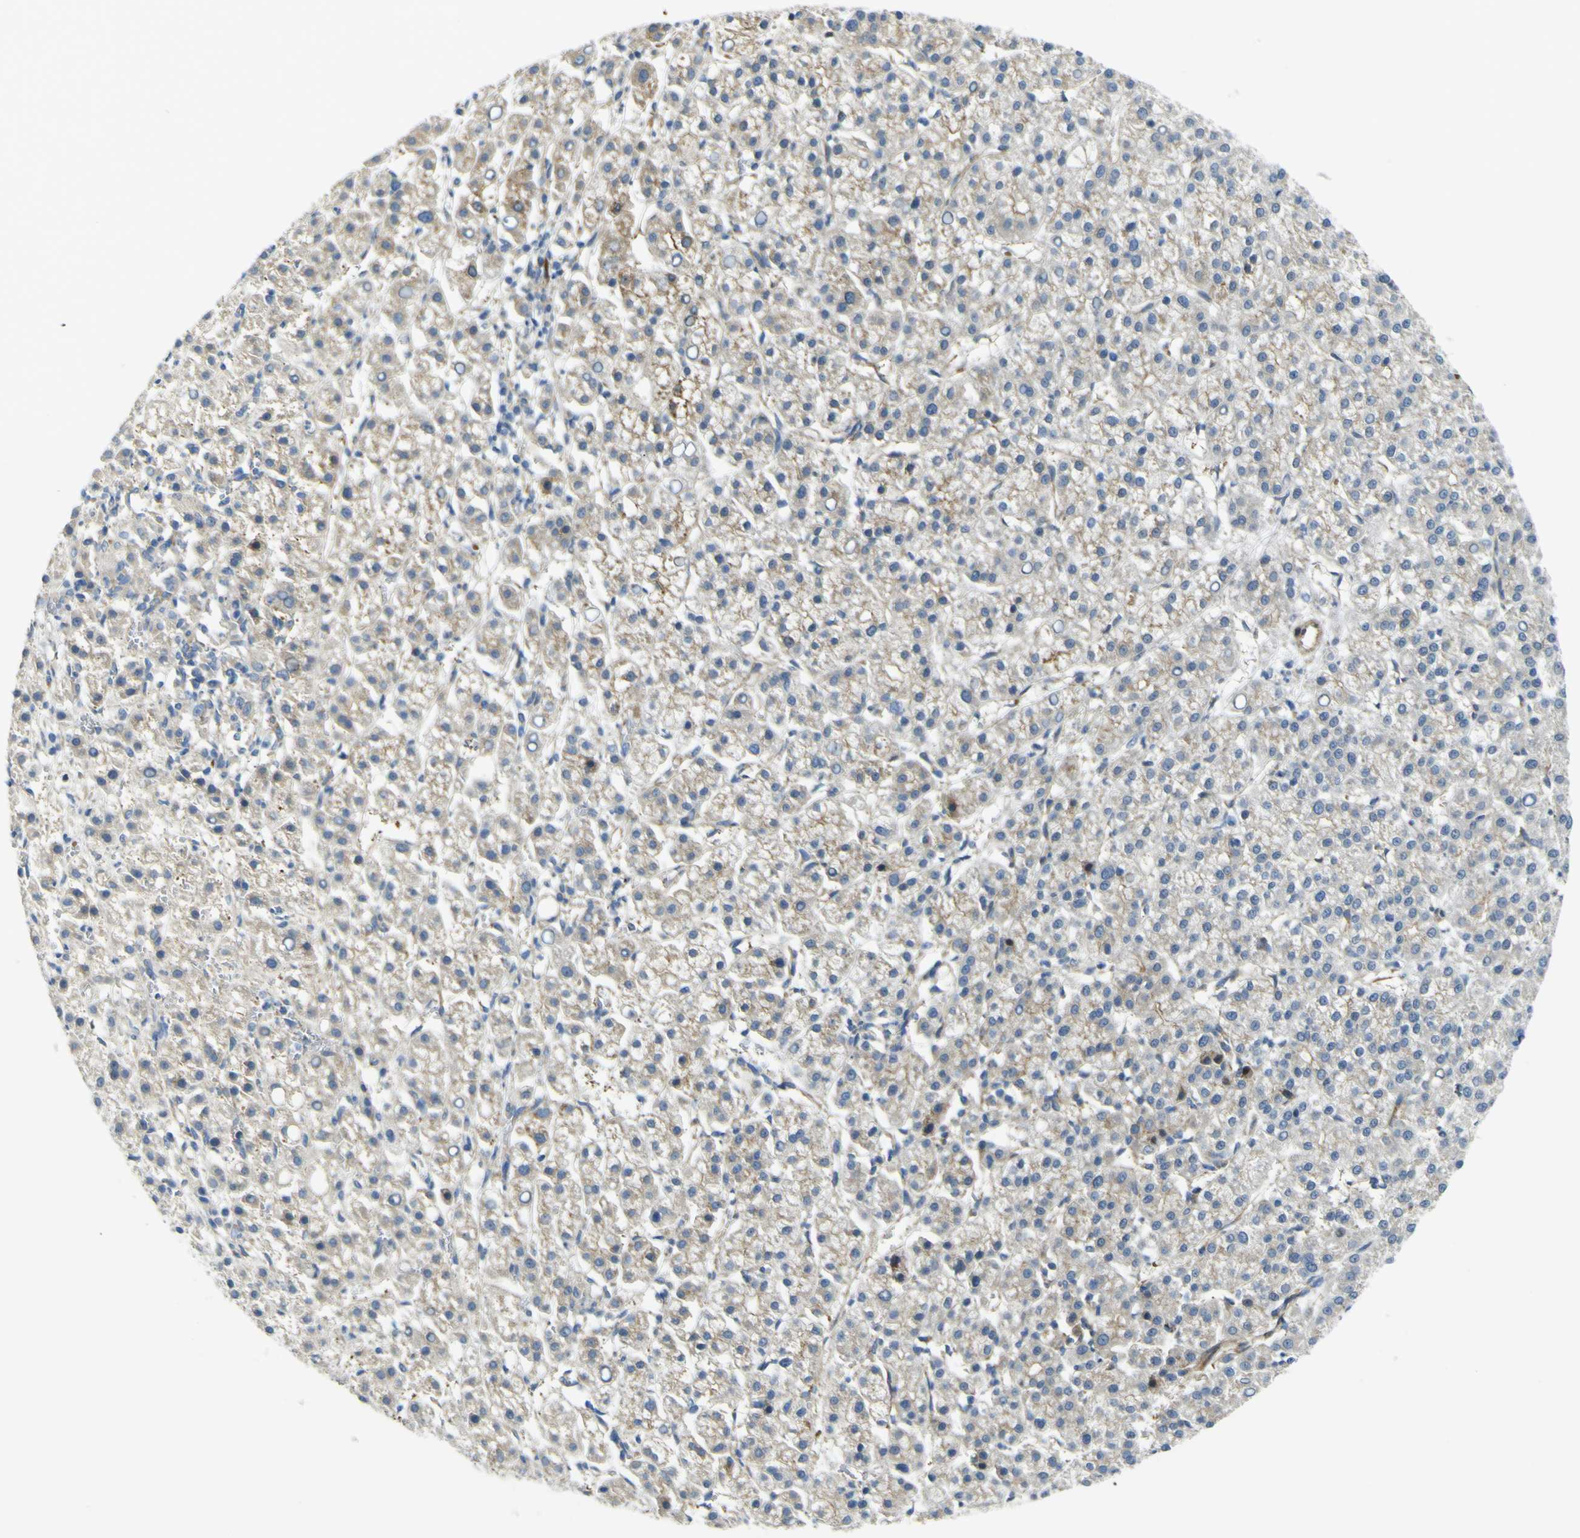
{"staining": {"intensity": "weak", "quantity": "25%-75%", "location": "cytoplasmic/membranous"}, "tissue": "liver cancer", "cell_type": "Tumor cells", "image_type": "cancer", "snomed": [{"axis": "morphology", "description": "Carcinoma, Hepatocellular, NOS"}, {"axis": "topography", "description": "Liver"}], "caption": "Tumor cells exhibit low levels of weak cytoplasmic/membranous expression in approximately 25%-75% of cells in liver cancer.", "gene": "KDM7A", "patient": {"sex": "female", "age": 58}}